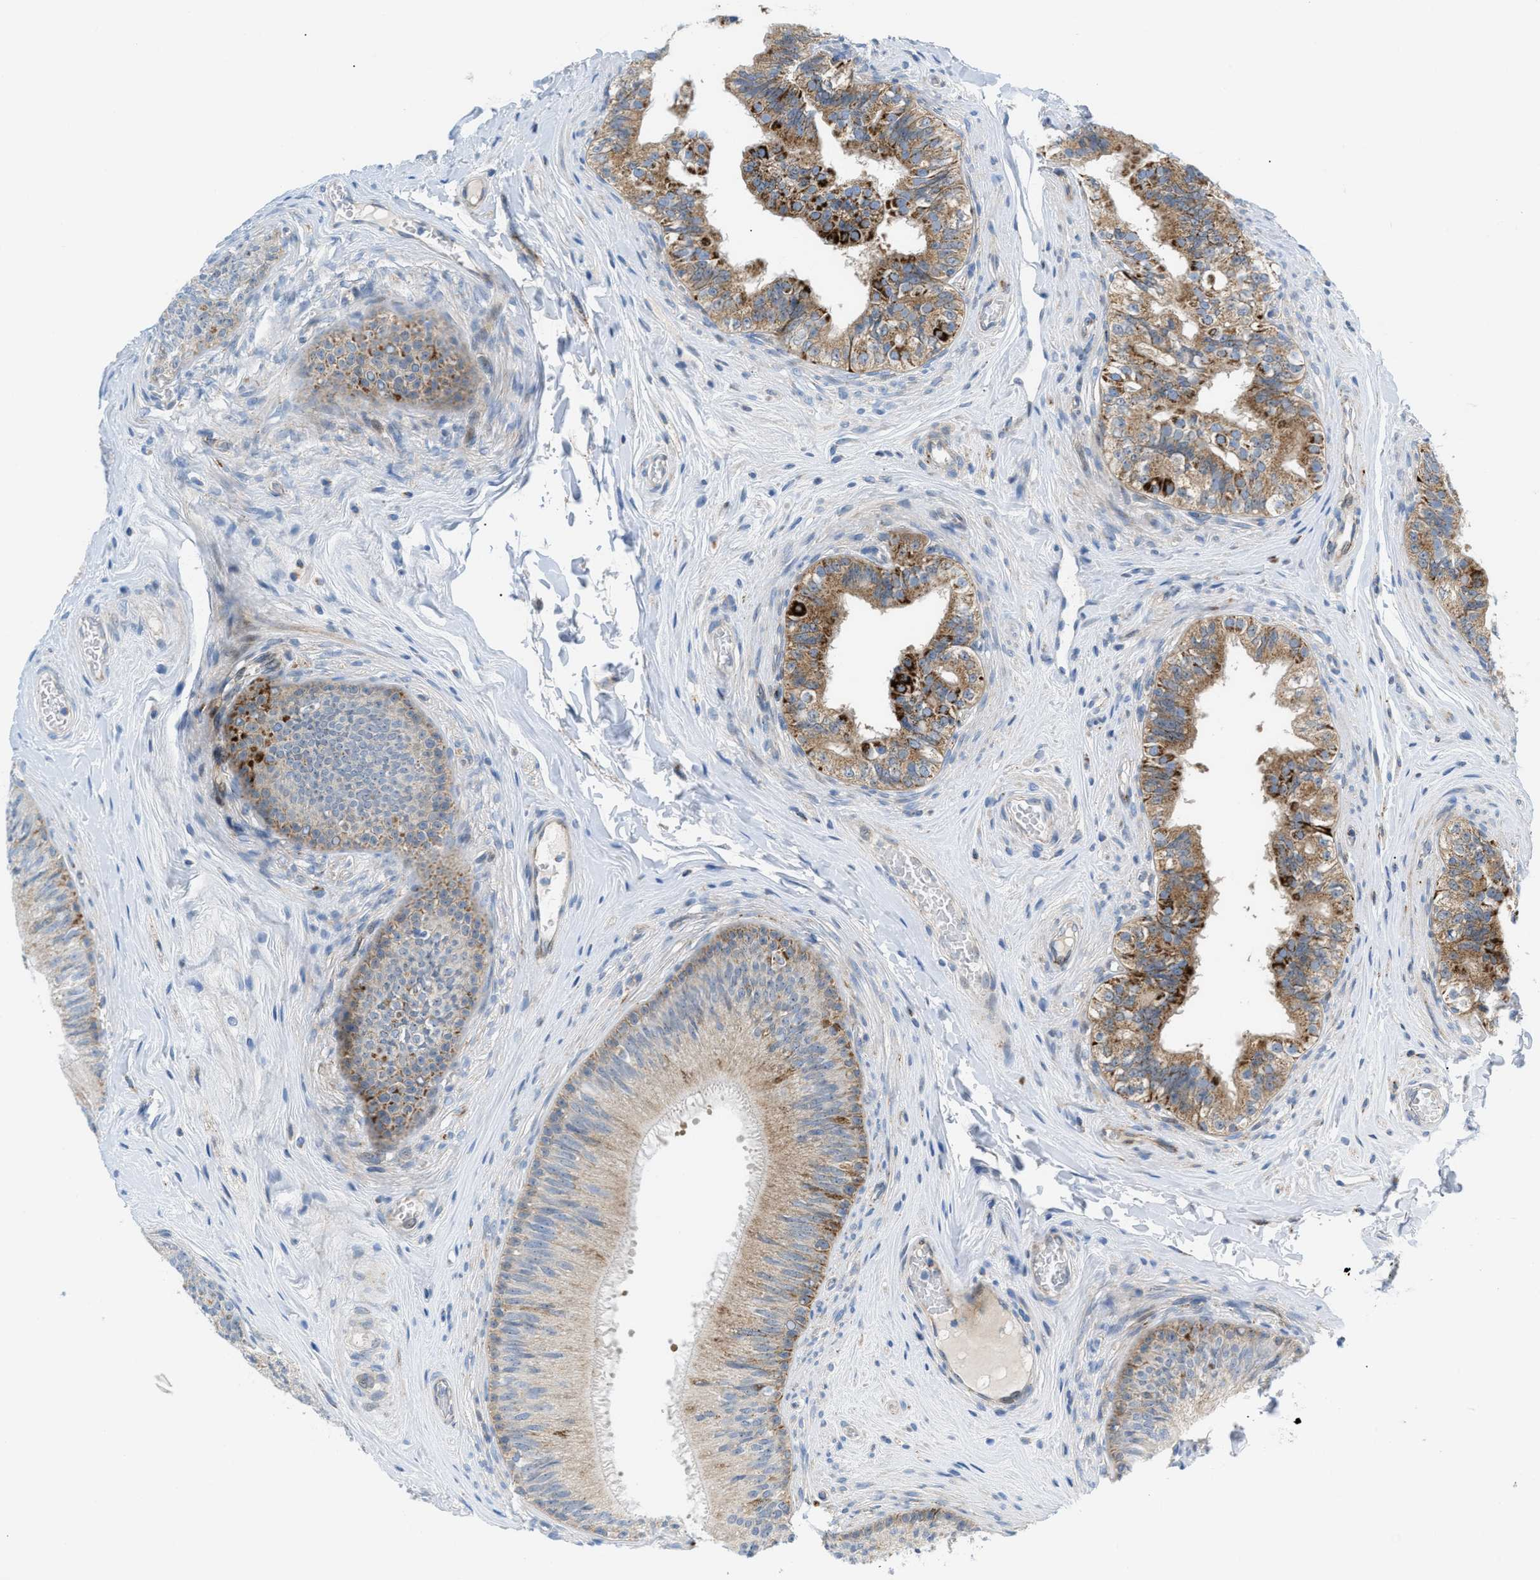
{"staining": {"intensity": "moderate", "quantity": "25%-75%", "location": "cytoplasmic/membranous"}, "tissue": "epididymis", "cell_type": "Glandular cells", "image_type": "normal", "snomed": [{"axis": "morphology", "description": "Normal tissue, NOS"}, {"axis": "topography", "description": "Testis"}, {"axis": "topography", "description": "Epididymis"}], "caption": "Immunohistochemistry (IHC) of normal human epididymis demonstrates medium levels of moderate cytoplasmic/membranous expression in about 25%-75% of glandular cells. (brown staining indicates protein expression, while blue staining denotes nuclei).", "gene": "RBBP9", "patient": {"sex": "male", "age": 36}}